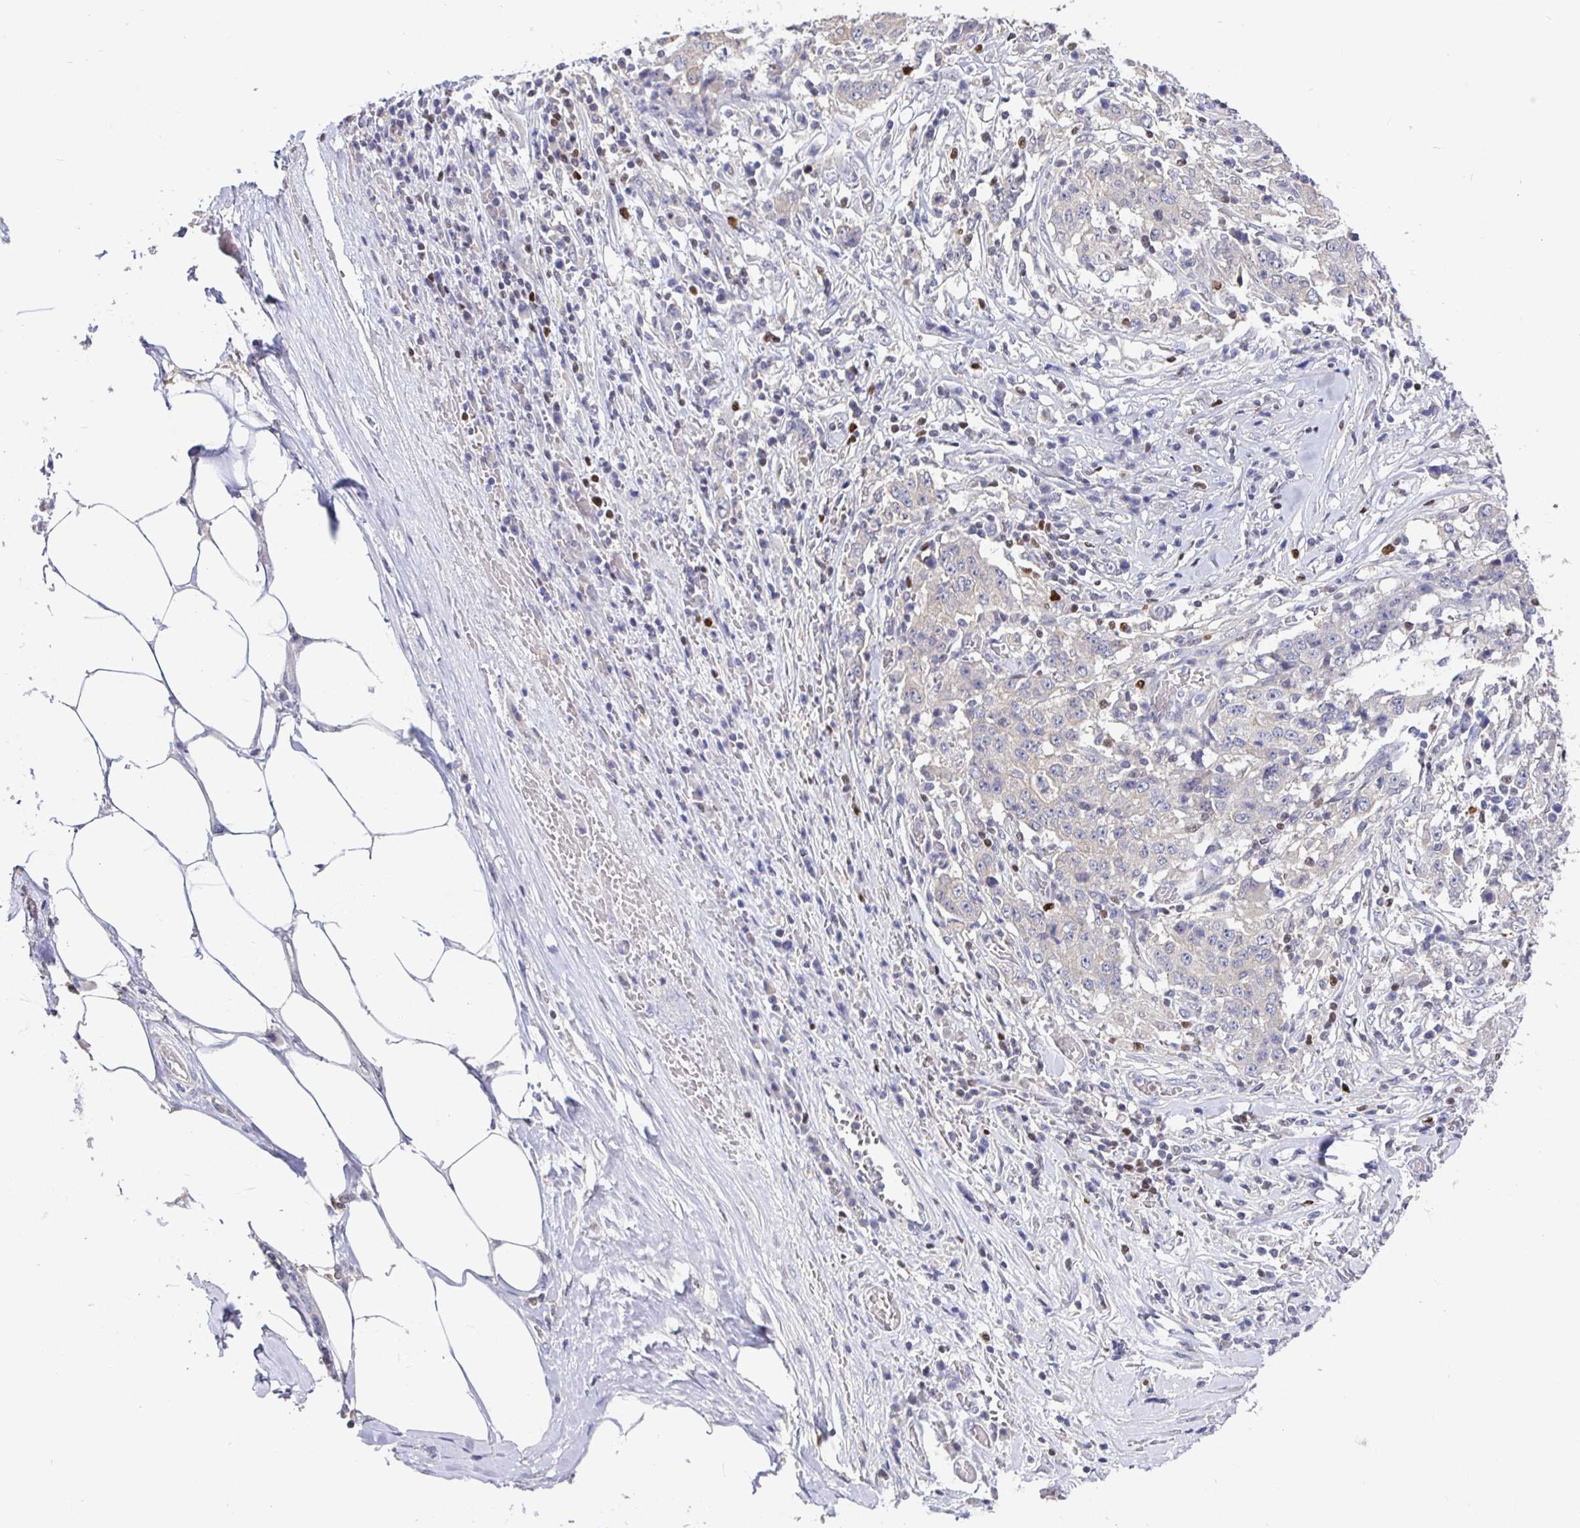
{"staining": {"intensity": "weak", "quantity": "25%-75%", "location": "cytoplasmic/membranous"}, "tissue": "stomach cancer", "cell_type": "Tumor cells", "image_type": "cancer", "snomed": [{"axis": "morphology", "description": "Adenocarcinoma, NOS"}, {"axis": "topography", "description": "Stomach"}], "caption": "A high-resolution image shows immunohistochemistry staining of adenocarcinoma (stomach), which reveals weak cytoplasmic/membranous expression in approximately 25%-75% of tumor cells.", "gene": "SATB1", "patient": {"sex": "male", "age": 59}}